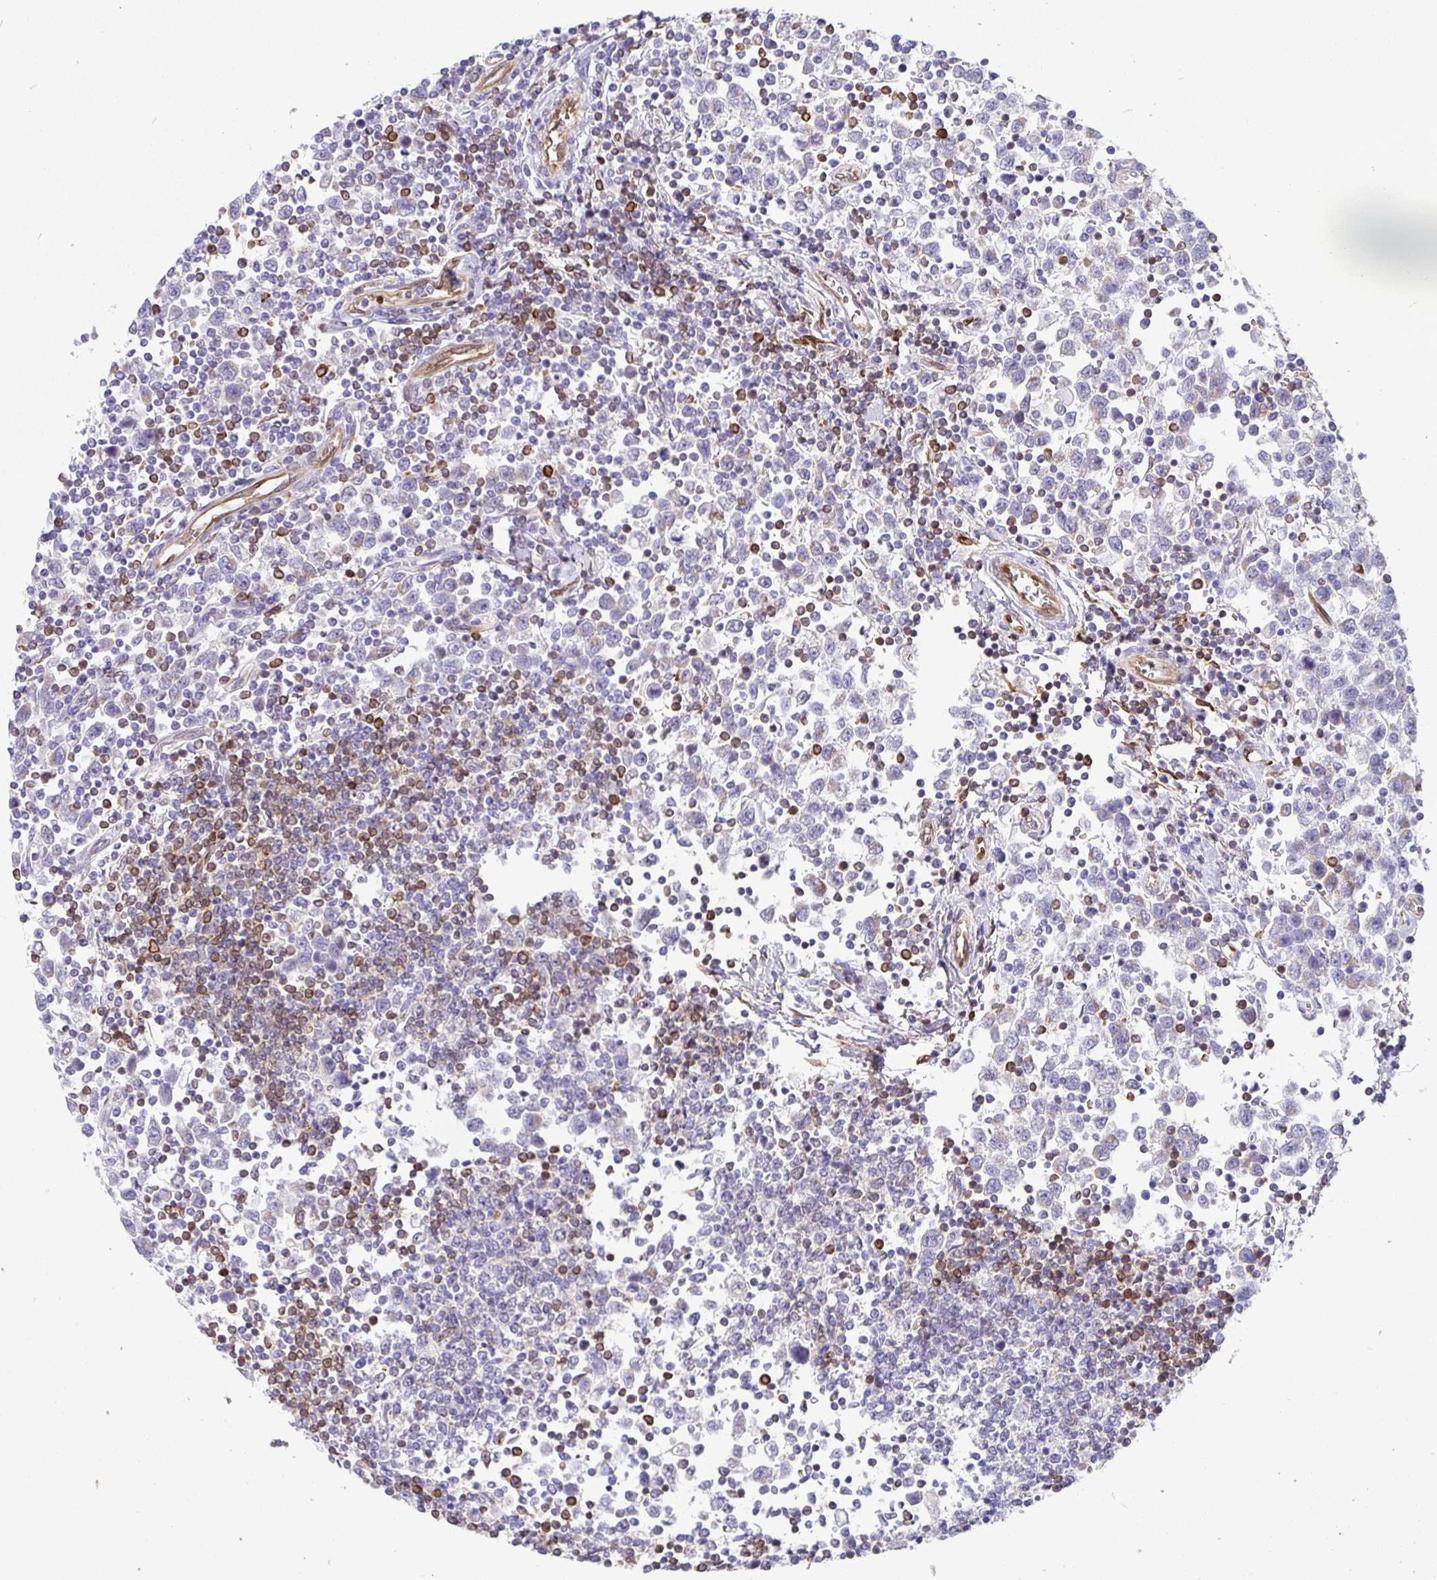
{"staining": {"intensity": "negative", "quantity": "none", "location": "none"}, "tissue": "testis cancer", "cell_type": "Tumor cells", "image_type": "cancer", "snomed": [{"axis": "morphology", "description": "Seminoma, NOS"}, {"axis": "topography", "description": "Testis"}], "caption": "Testis cancer was stained to show a protein in brown. There is no significant staining in tumor cells.", "gene": "TP53I11", "patient": {"sex": "male", "age": 34}}